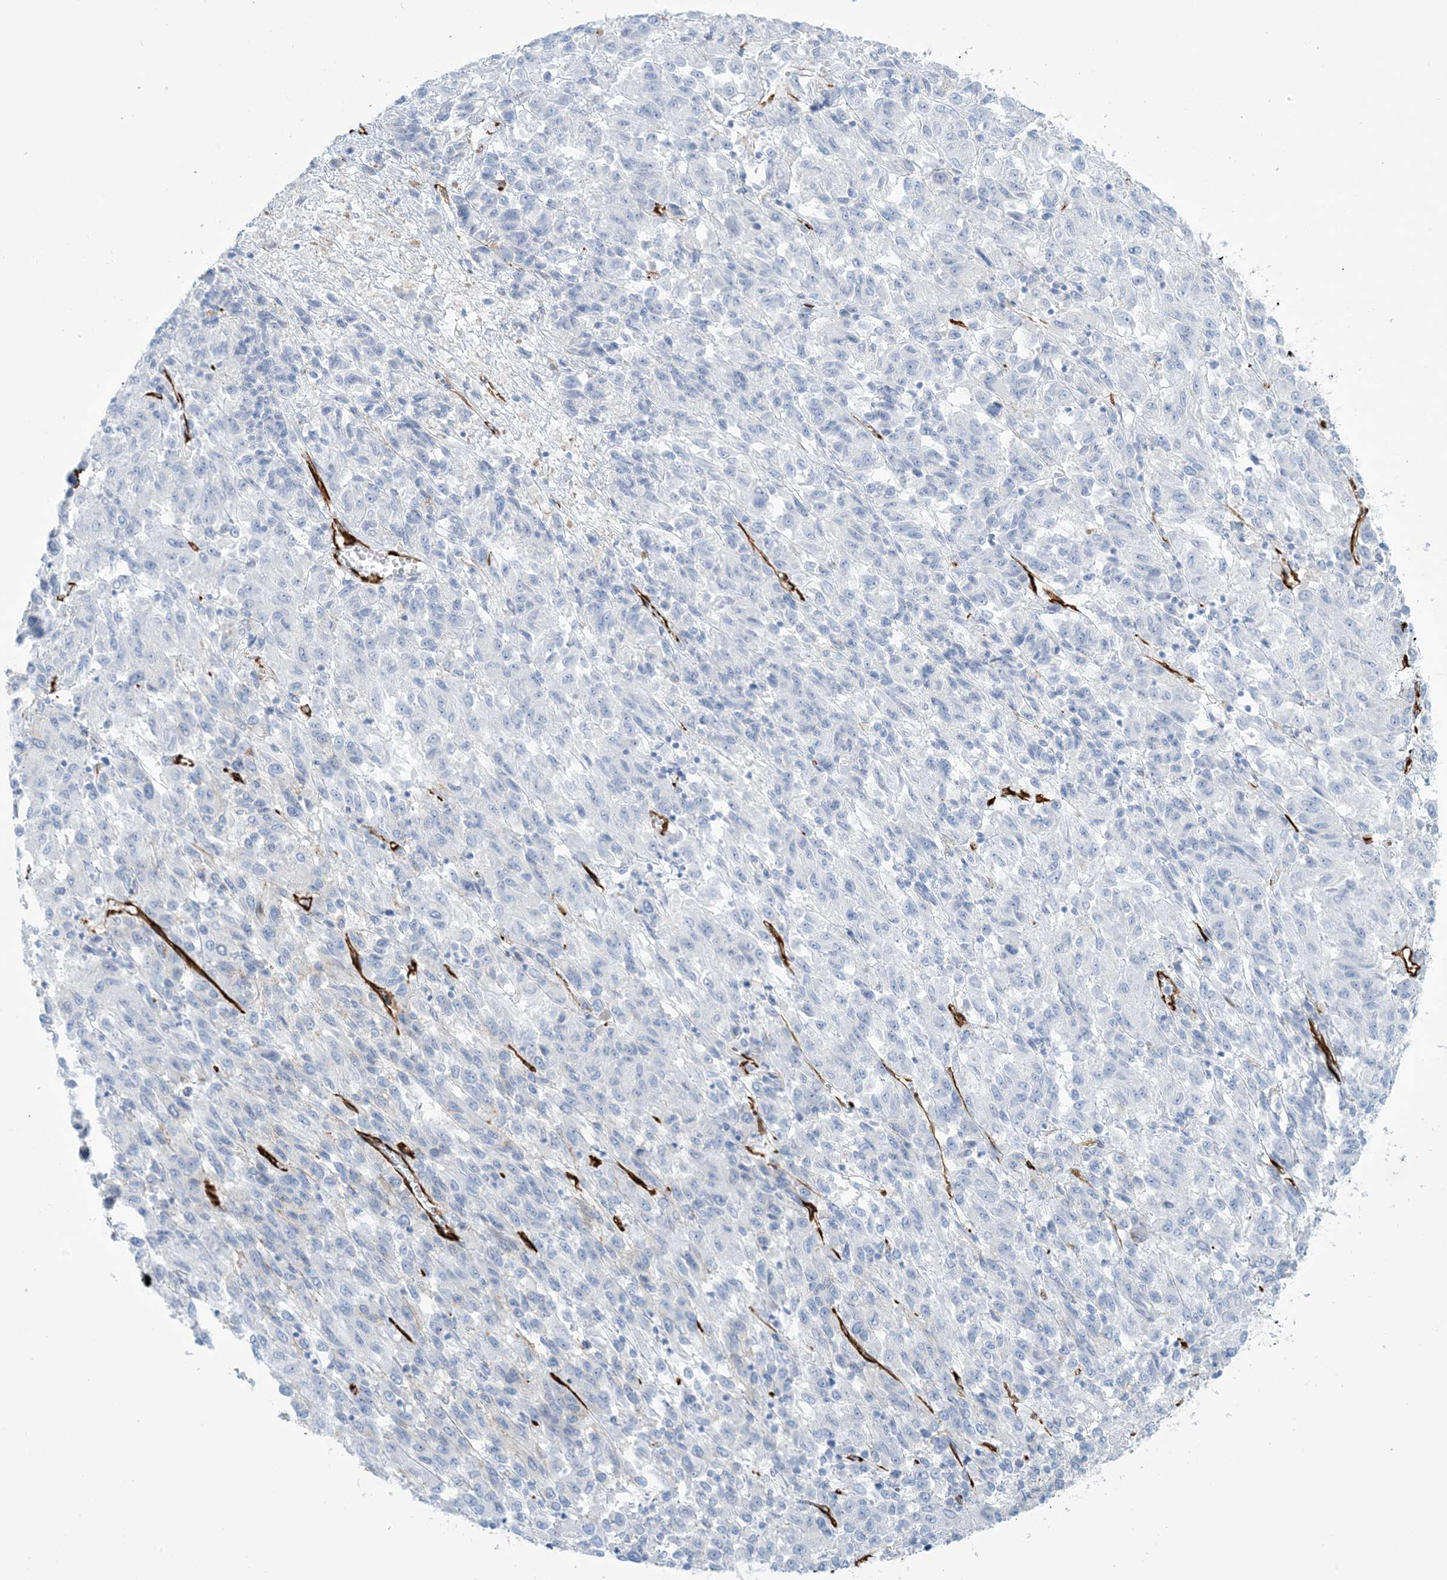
{"staining": {"intensity": "negative", "quantity": "none", "location": "none"}, "tissue": "melanoma", "cell_type": "Tumor cells", "image_type": "cancer", "snomed": [{"axis": "morphology", "description": "Malignant melanoma, Metastatic site"}, {"axis": "topography", "description": "Lung"}], "caption": "The IHC micrograph has no significant expression in tumor cells of melanoma tissue. The staining is performed using DAB brown chromogen with nuclei counter-stained in using hematoxylin.", "gene": "EPS8L3", "patient": {"sex": "male", "age": 64}}